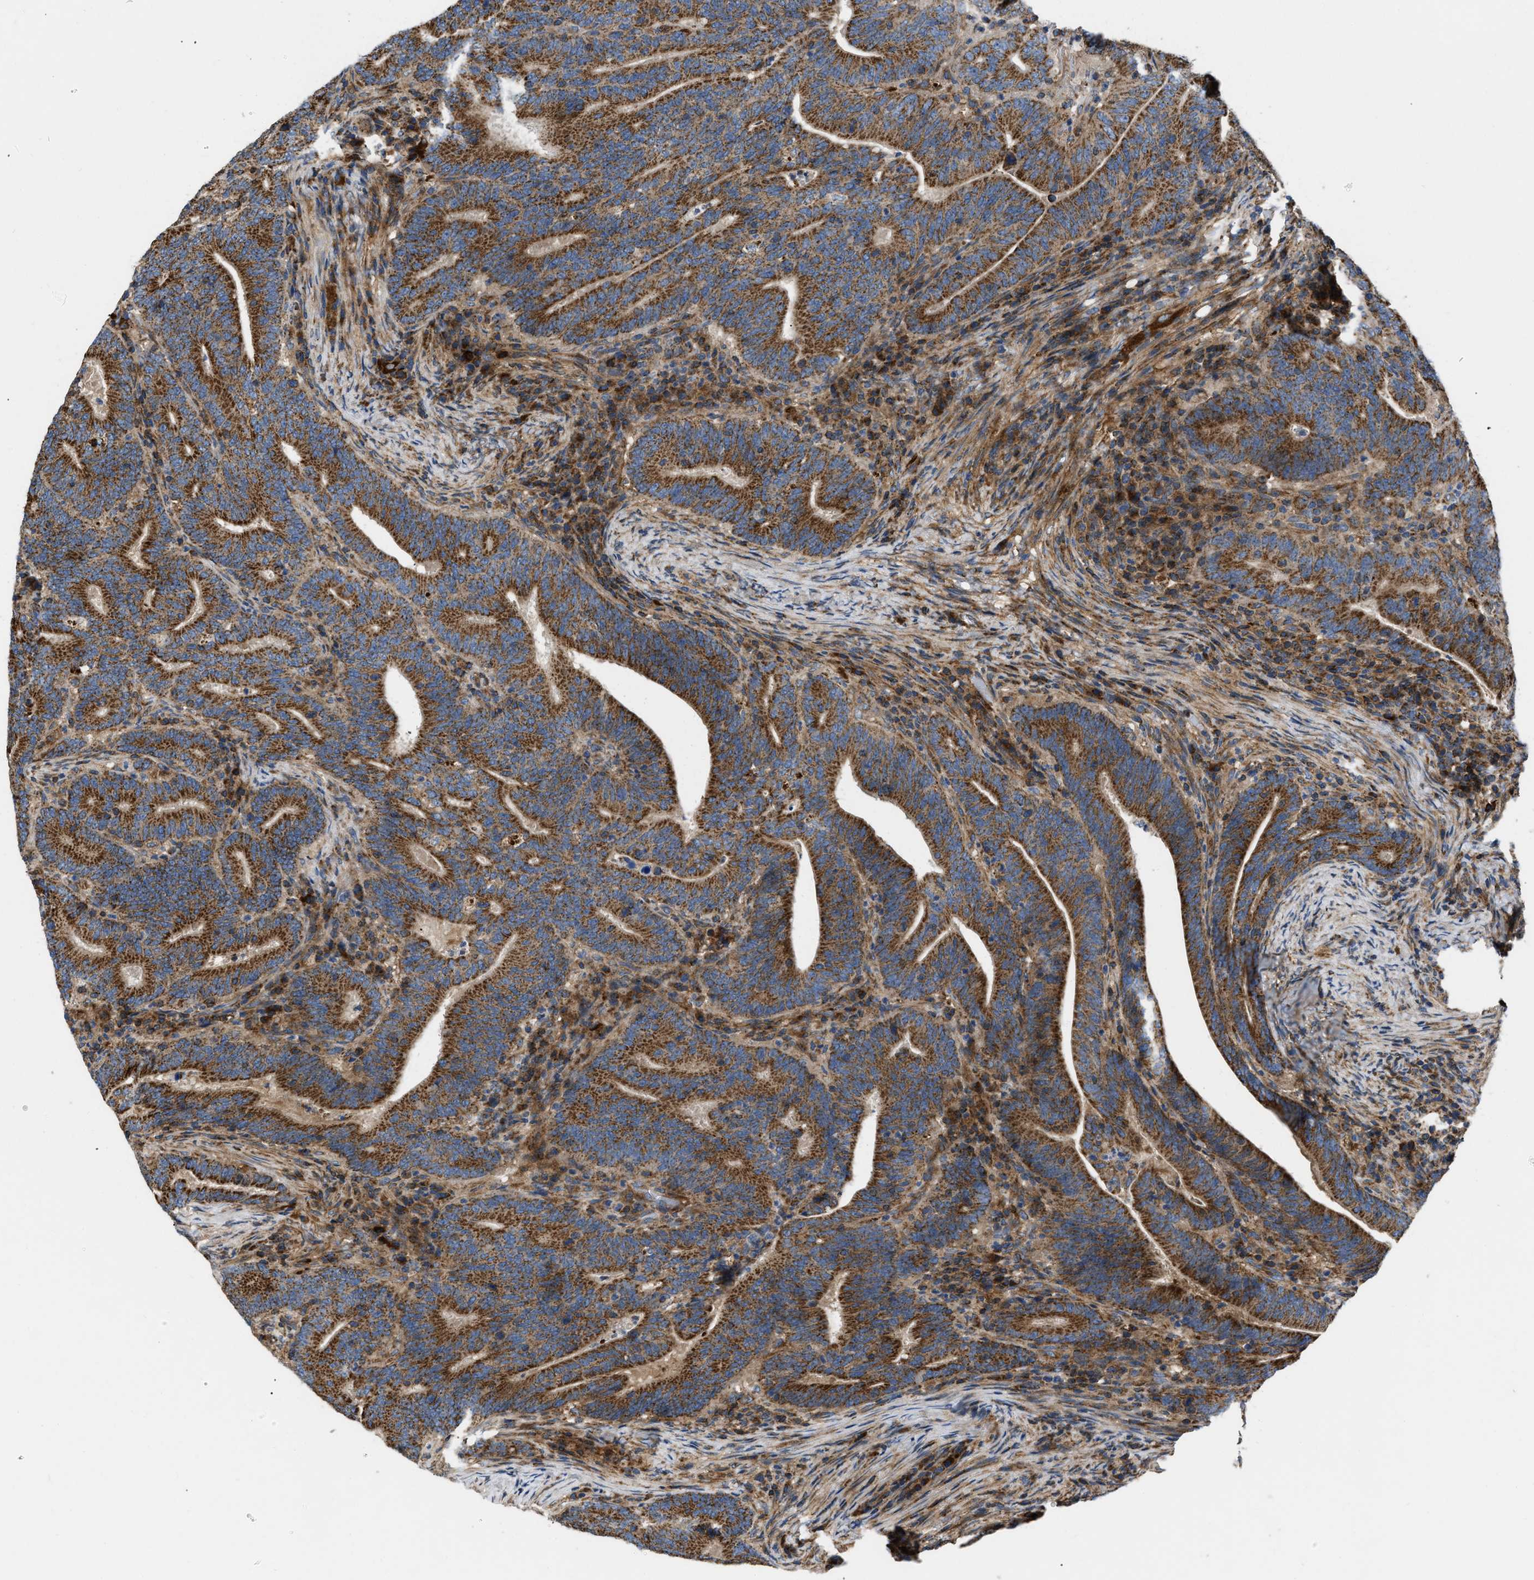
{"staining": {"intensity": "strong", "quantity": ">75%", "location": "cytoplasmic/membranous"}, "tissue": "colorectal cancer", "cell_type": "Tumor cells", "image_type": "cancer", "snomed": [{"axis": "morphology", "description": "Adenocarcinoma, NOS"}, {"axis": "topography", "description": "Colon"}], "caption": "Colorectal cancer (adenocarcinoma) stained for a protein exhibits strong cytoplasmic/membranous positivity in tumor cells. (Stains: DAB (3,3'-diaminobenzidine) in brown, nuclei in blue, Microscopy: brightfield microscopy at high magnification).", "gene": "OPTN", "patient": {"sex": "female", "age": 66}}